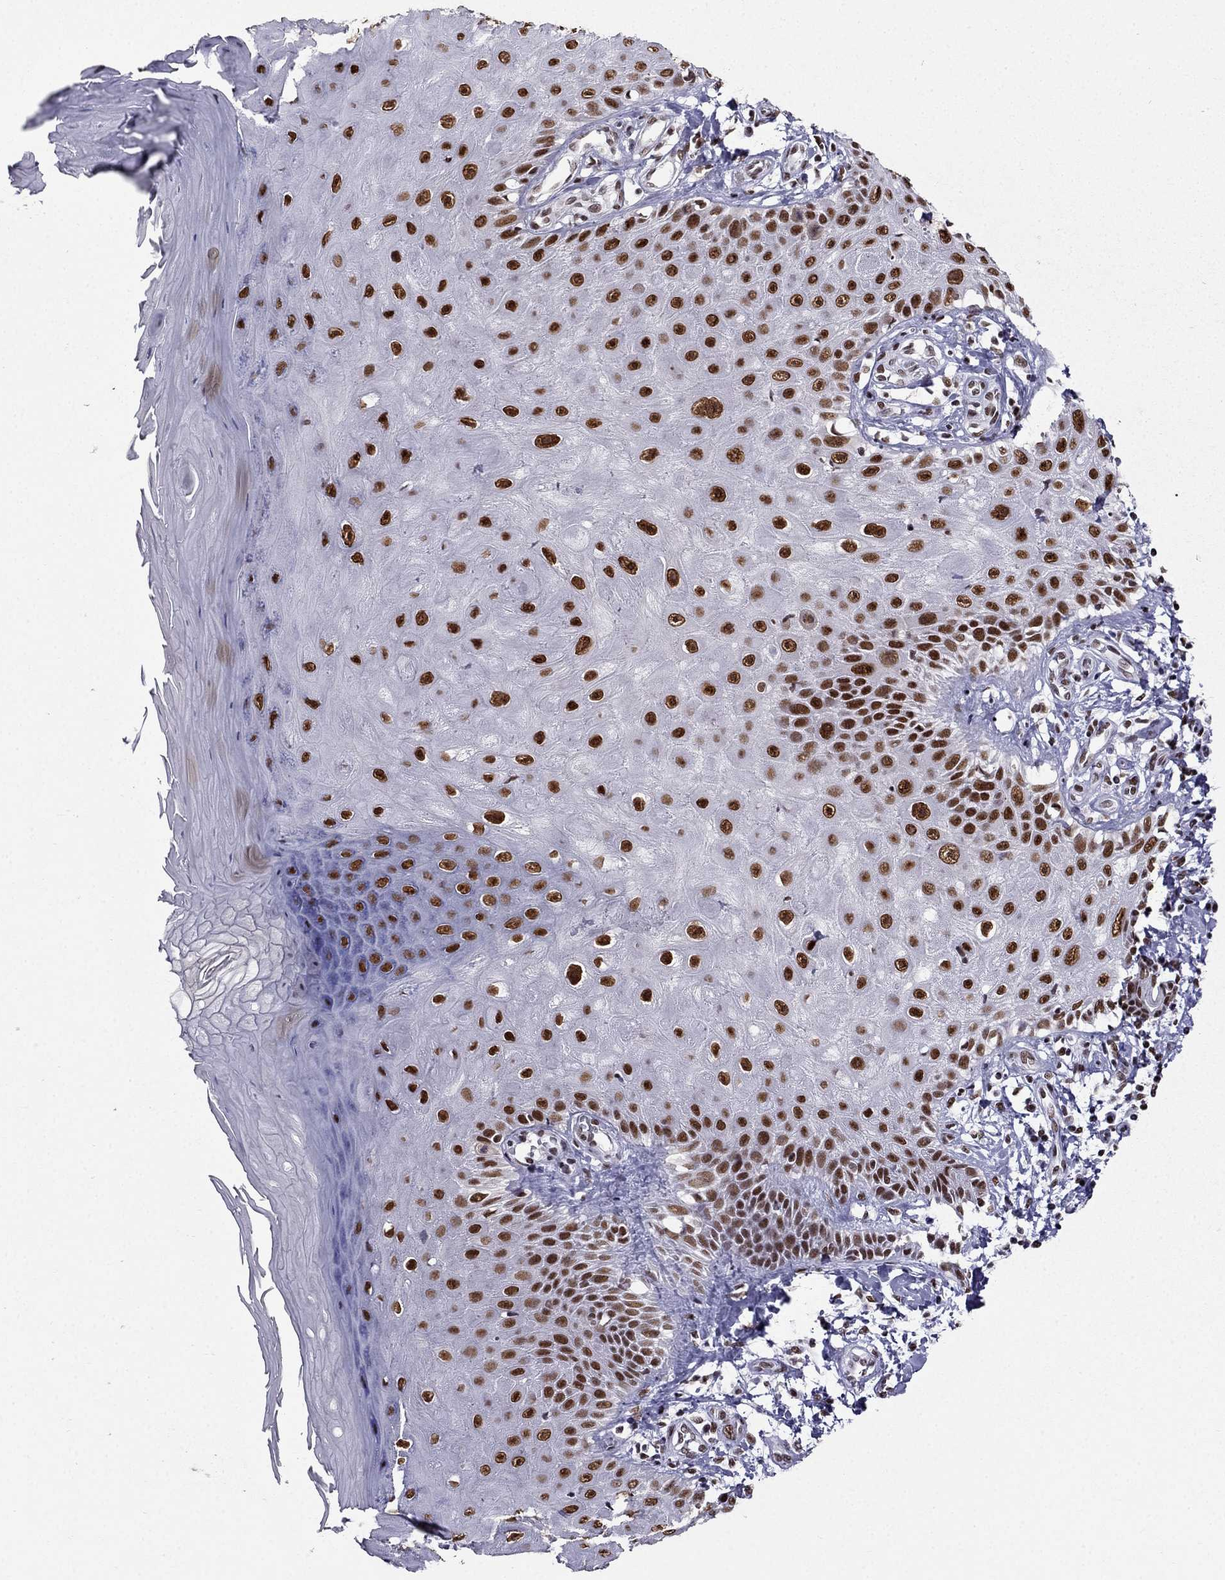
{"staining": {"intensity": "weak", "quantity": ">75%", "location": "nuclear"}, "tissue": "skin", "cell_type": "Fibroblasts", "image_type": "normal", "snomed": [{"axis": "morphology", "description": "Normal tissue, NOS"}, {"axis": "morphology", "description": "Inflammation, NOS"}, {"axis": "morphology", "description": "Fibrosis, NOS"}, {"axis": "topography", "description": "Skin"}], "caption": "A micrograph showing weak nuclear expression in about >75% of fibroblasts in benign skin, as visualized by brown immunohistochemical staining.", "gene": "ZNF420", "patient": {"sex": "male", "age": 71}}